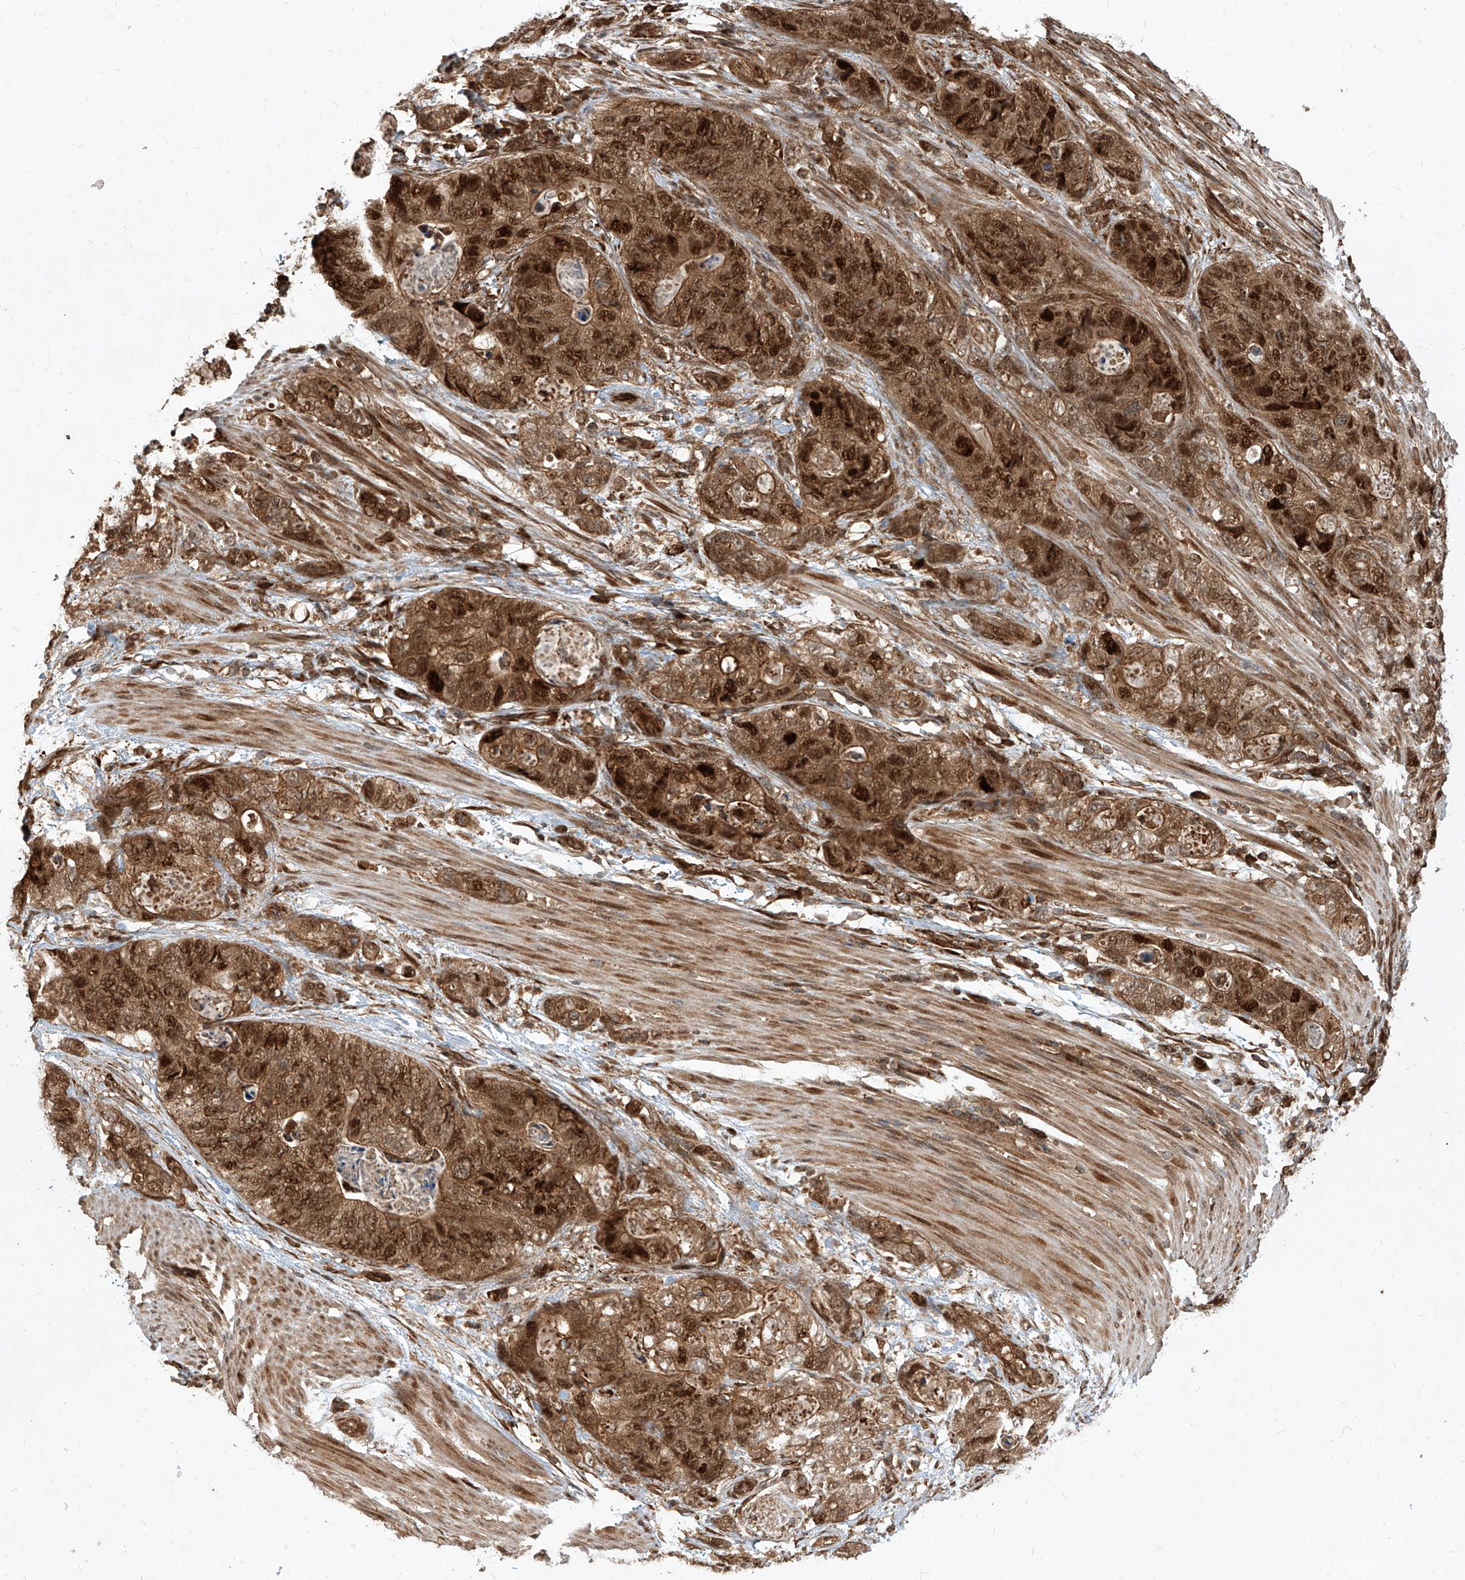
{"staining": {"intensity": "strong", "quantity": ">75%", "location": "cytoplasmic/membranous,nuclear"}, "tissue": "stomach cancer", "cell_type": "Tumor cells", "image_type": "cancer", "snomed": [{"axis": "morphology", "description": "Normal tissue, NOS"}, {"axis": "morphology", "description": "Adenocarcinoma, NOS"}, {"axis": "topography", "description": "Stomach"}], "caption": "Strong cytoplasmic/membranous and nuclear staining is seen in approximately >75% of tumor cells in stomach cancer (adenocarcinoma). Using DAB (3,3'-diaminobenzidine) (brown) and hematoxylin (blue) stains, captured at high magnification using brightfield microscopy.", "gene": "MAGED2", "patient": {"sex": "female", "age": 89}}